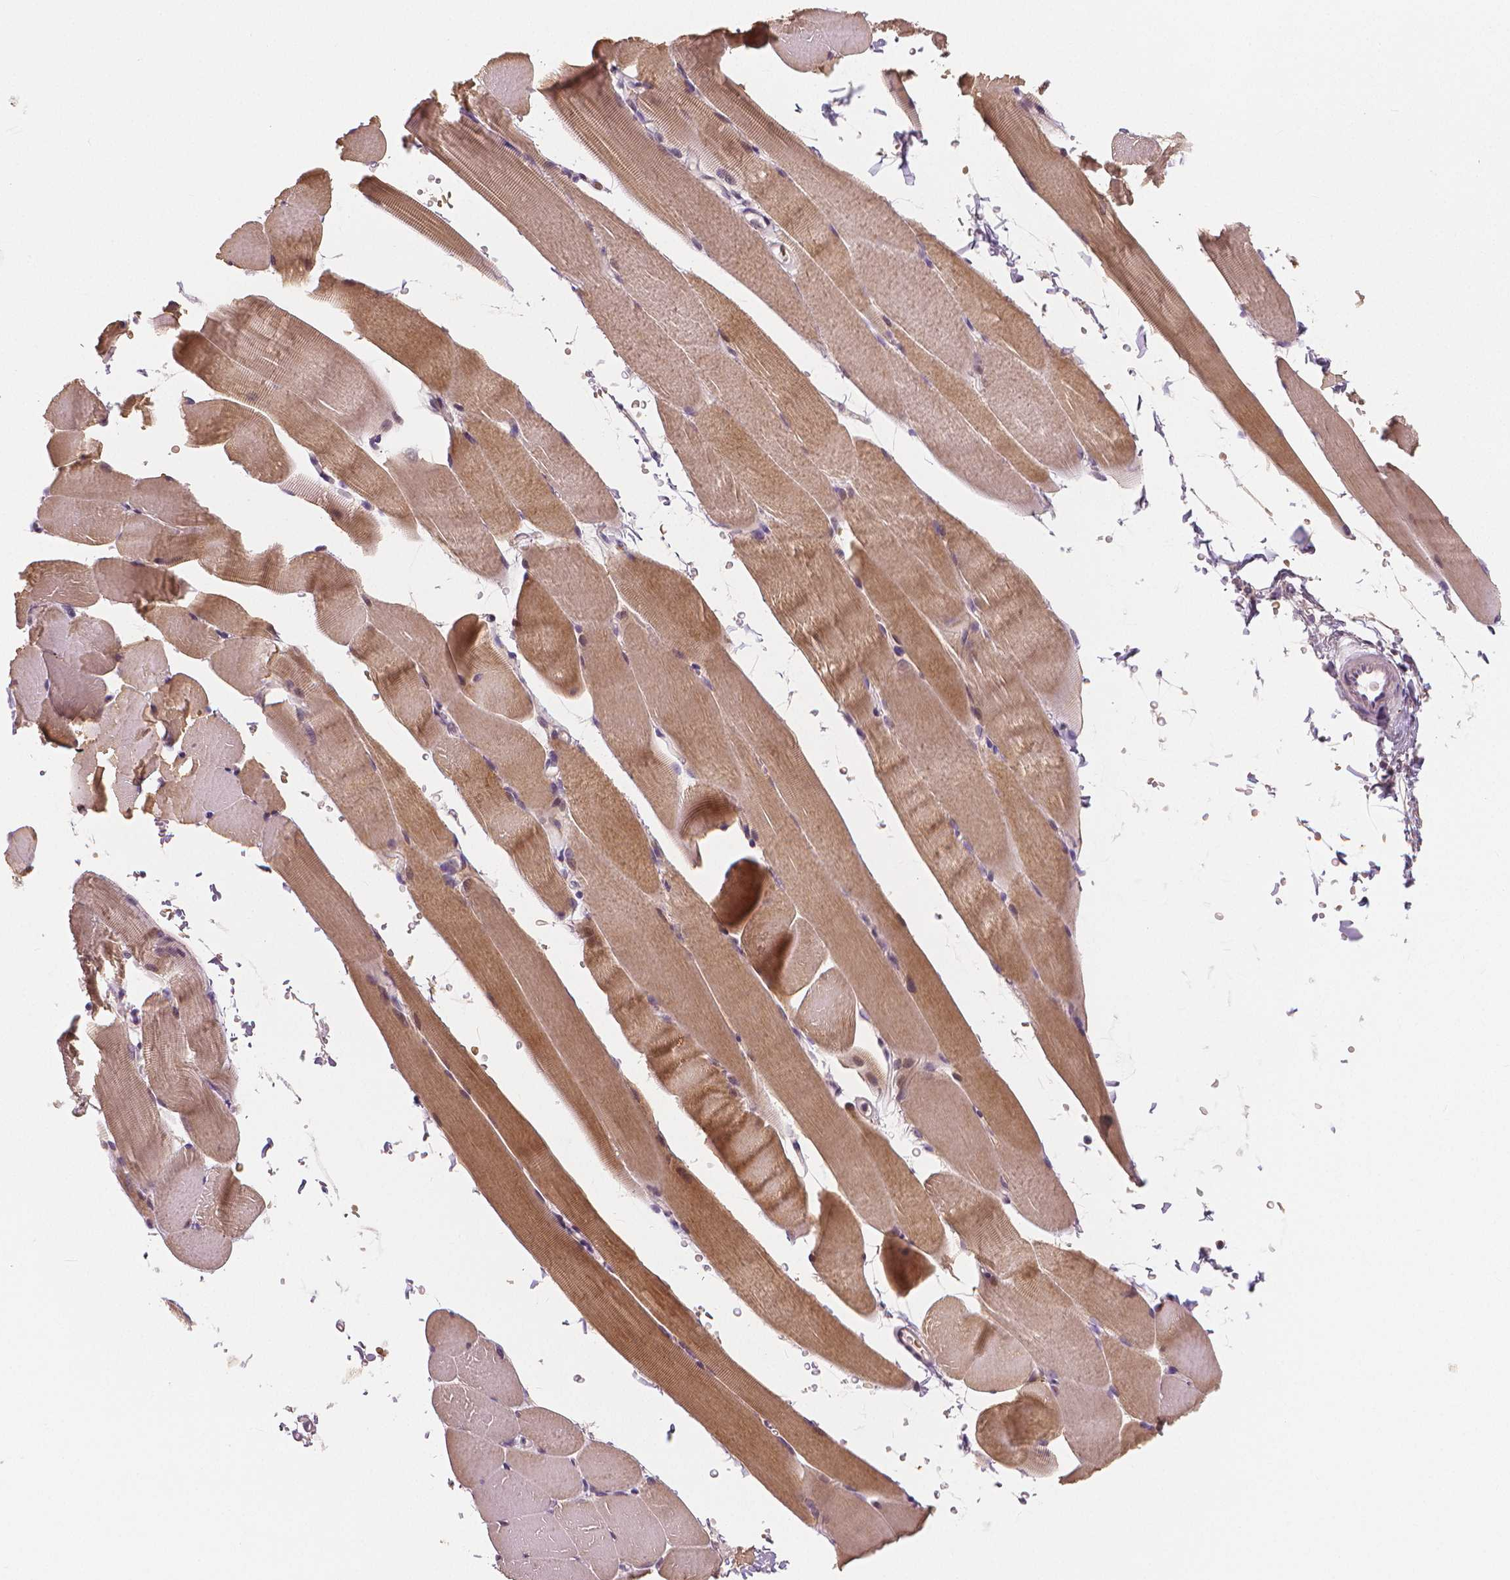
{"staining": {"intensity": "moderate", "quantity": ">75%", "location": "cytoplasmic/membranous"}, "tissue": "skeletal muscle", "cell_type": "Myocytes", "image_type": "normal", "snomed": [{"axis": "morphology", "description": "Normal tissue, NOS"}, {"axis": "topography", "description": "Skeletal muscle"}], "caption": "Protein staining of benign skeletal muscle shows moderate cytoplasmic/membranous expression in approximately >75% of myocytes.", "gene": "RNASE7", "patient": {"sex": "female", "age": 37}}